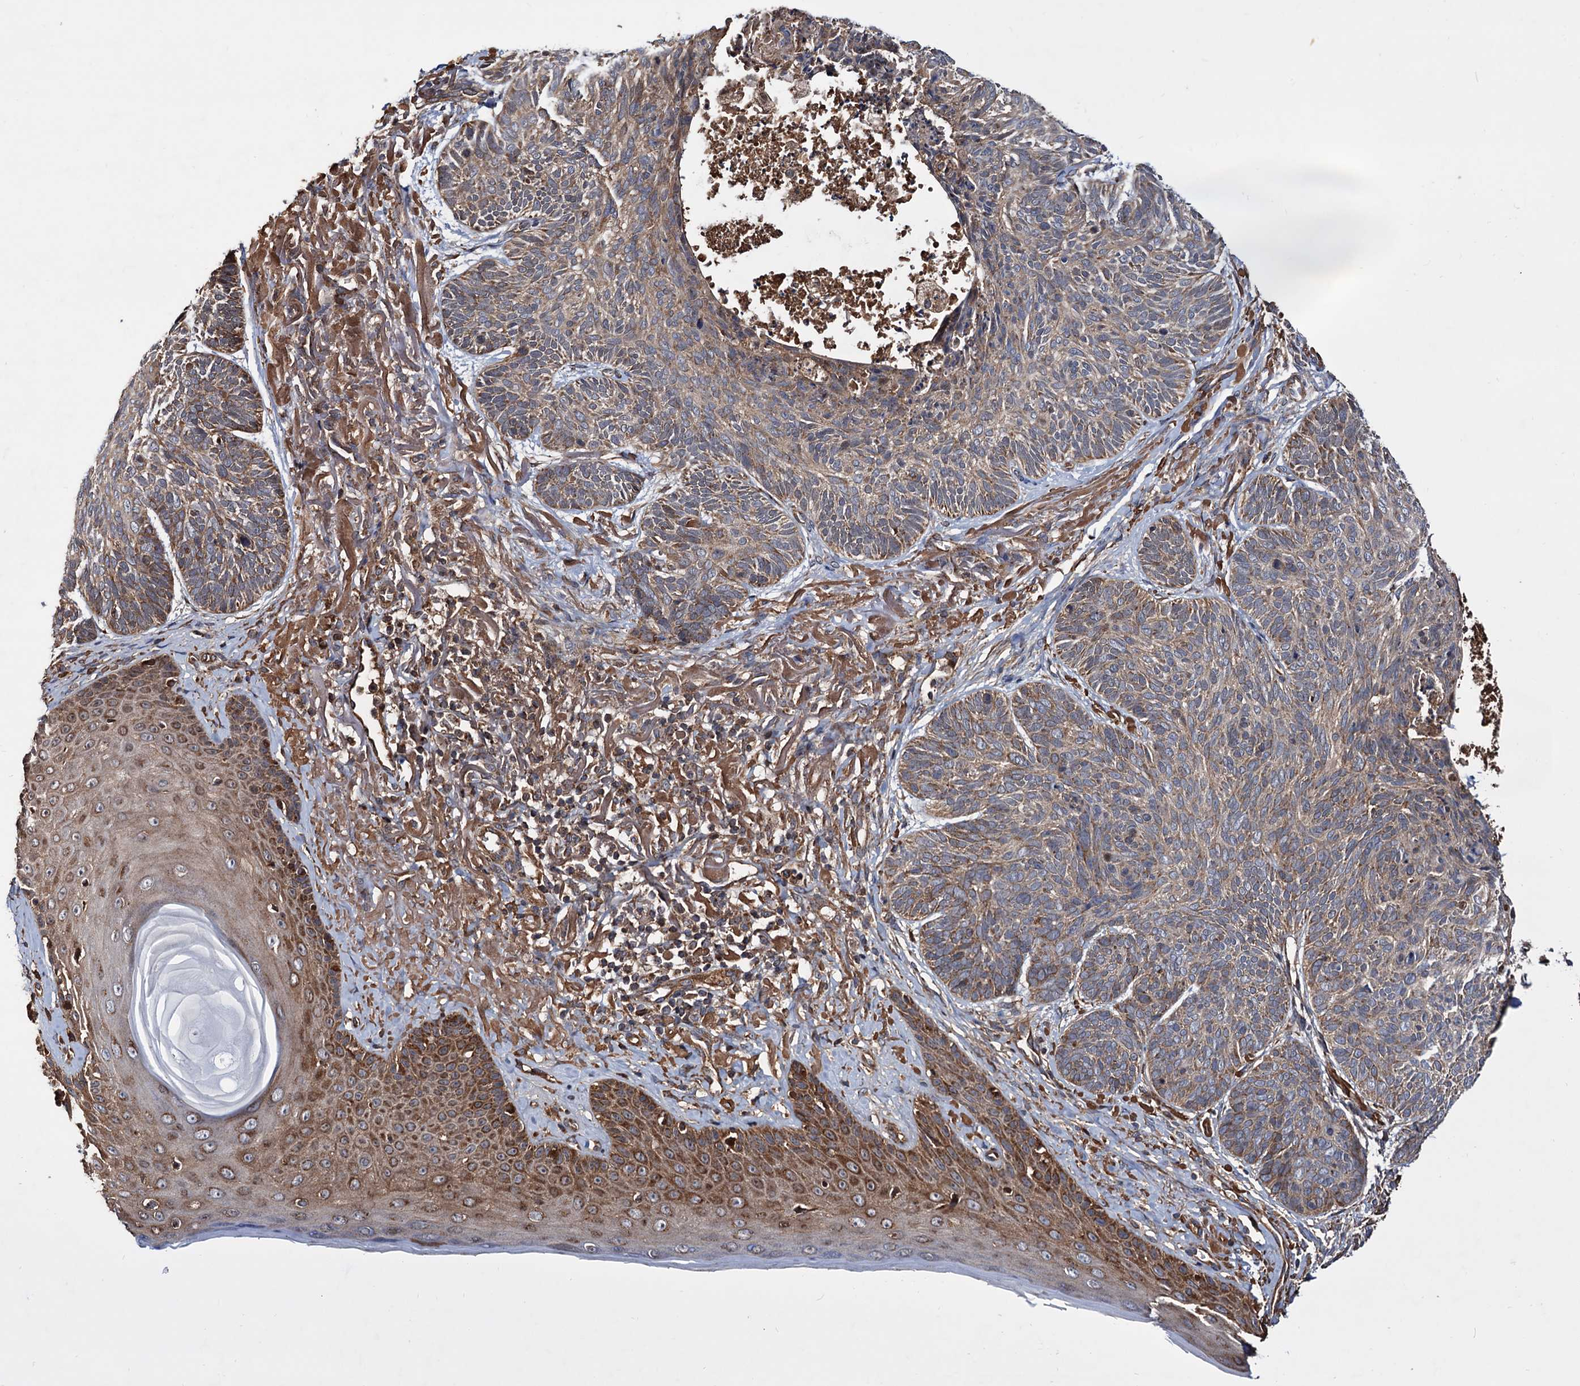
{"staining": {"intensity": "moderate", "quantity": ">75%", "location": "cytoplasmic/membranous"}, "tissue": "skin cancer", "cell_type": "Tumor cells", "image_type": "cancer", "snomed": [{"axis": "morphology", "description": "Normal tissue, NOS"}, {"axis": "morphology", "description": "Basal cell carcinoma"}, {"axis": "topography", "description": "Skin"}], "caption": "This is an image of immunohistochemistry (IHC) staining of skin basal cell carcinoma, which shows moderate expression in the cytoplasmic/membranous of tumor cells.", "gene": "MRPL42", "patient": {"sex": "male", "age": 66}}